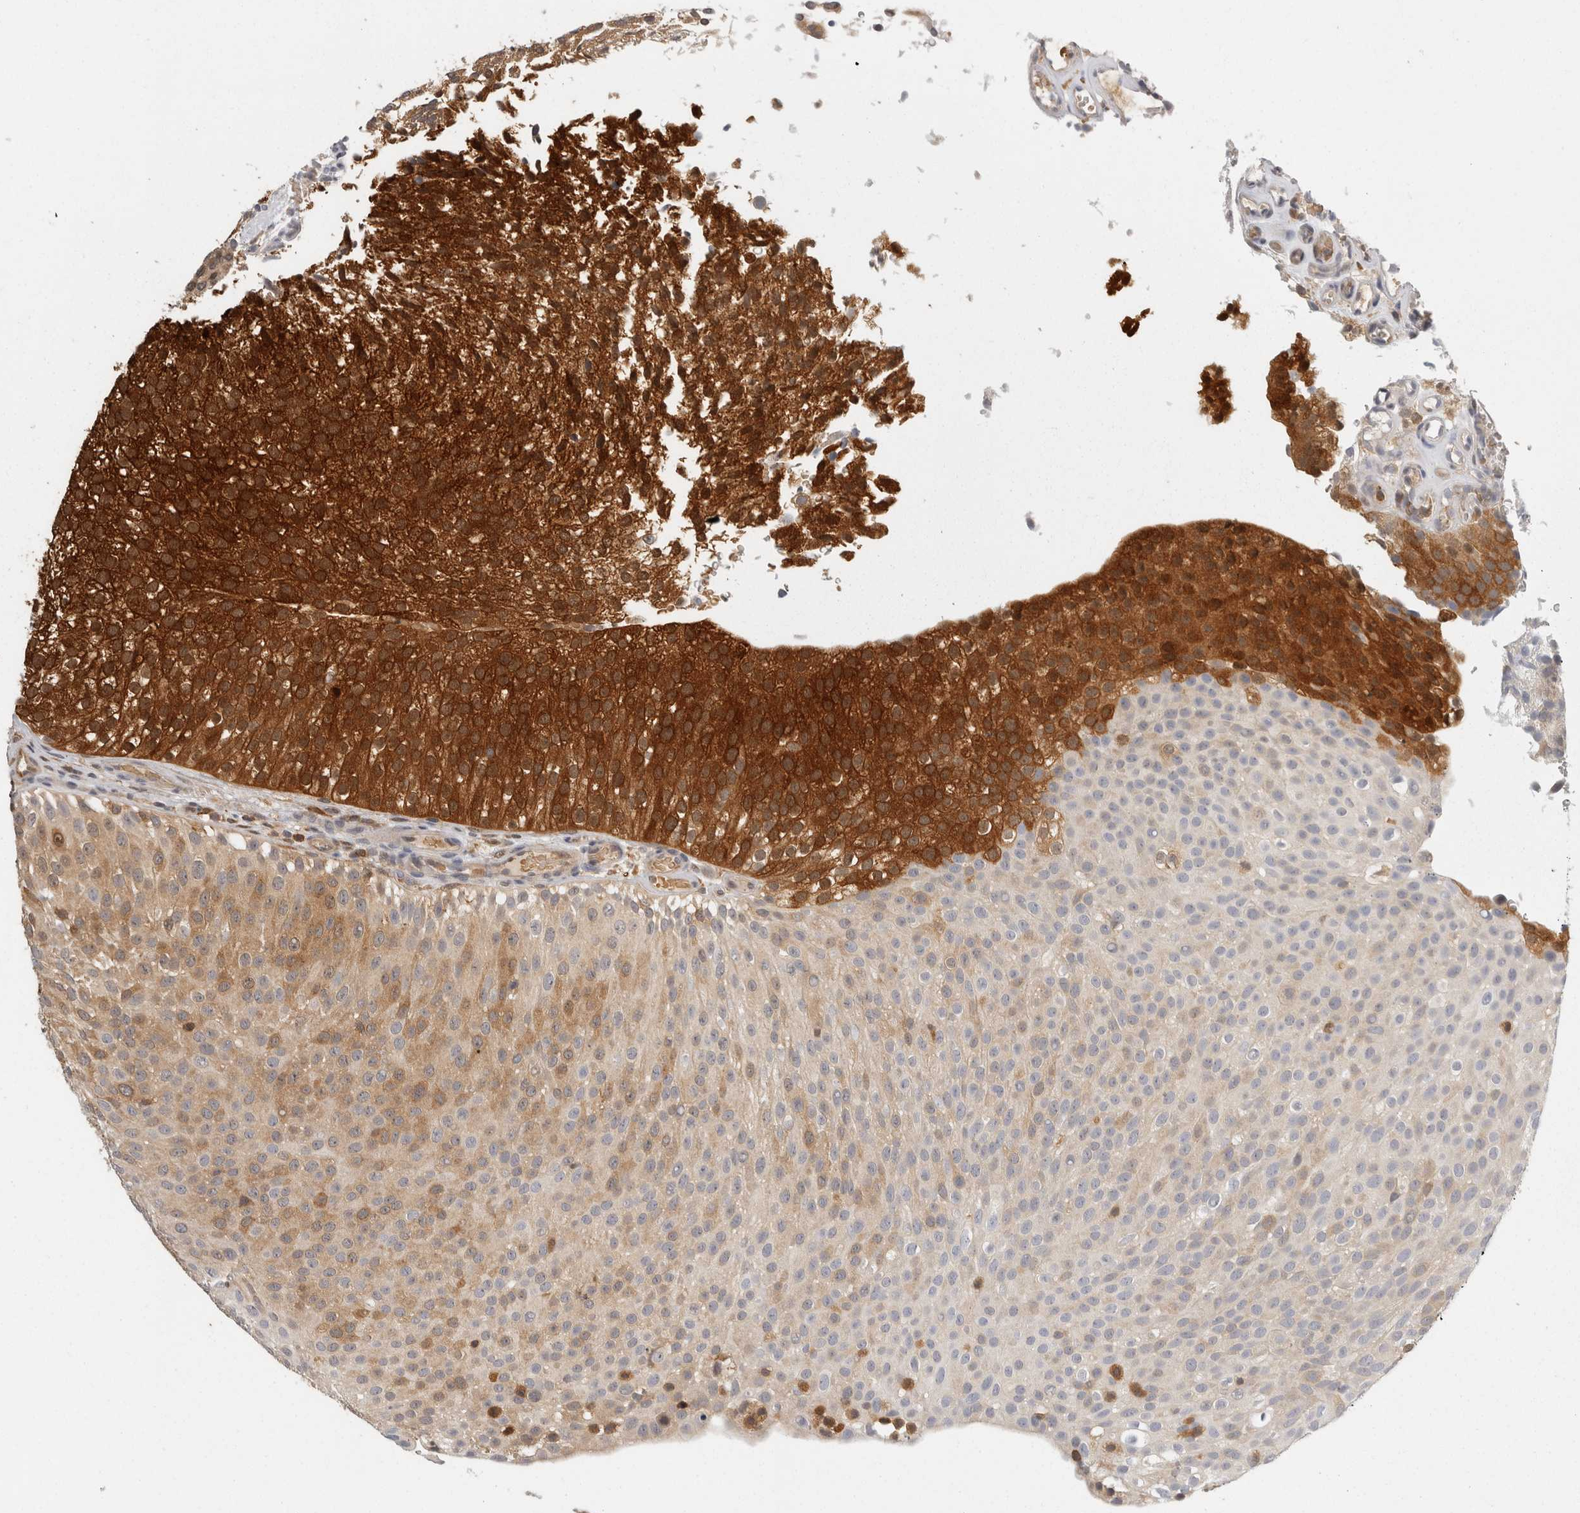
{"staining": {"intensity": "strong", "quantity": "25%-75%", "location": "cytoplasmic/membranous"}, "tissue": "urothelial cancer", "cell_type": "Tumor cells", "image_type": "cancer", "snomed": [{"axis": "morphology", "description": "Urothelial carcinoma, Low grade"}, {"axis": "topography", "description": "Urinary bladder"}], "caption": "Urothelial cancer stained with IHC exhibits strong cytoplasmic/membranous expression in approximately 25%-75% of tumor cells.", "gene": "ACAT2", "patient": {"sex": "male", "age": 78}}